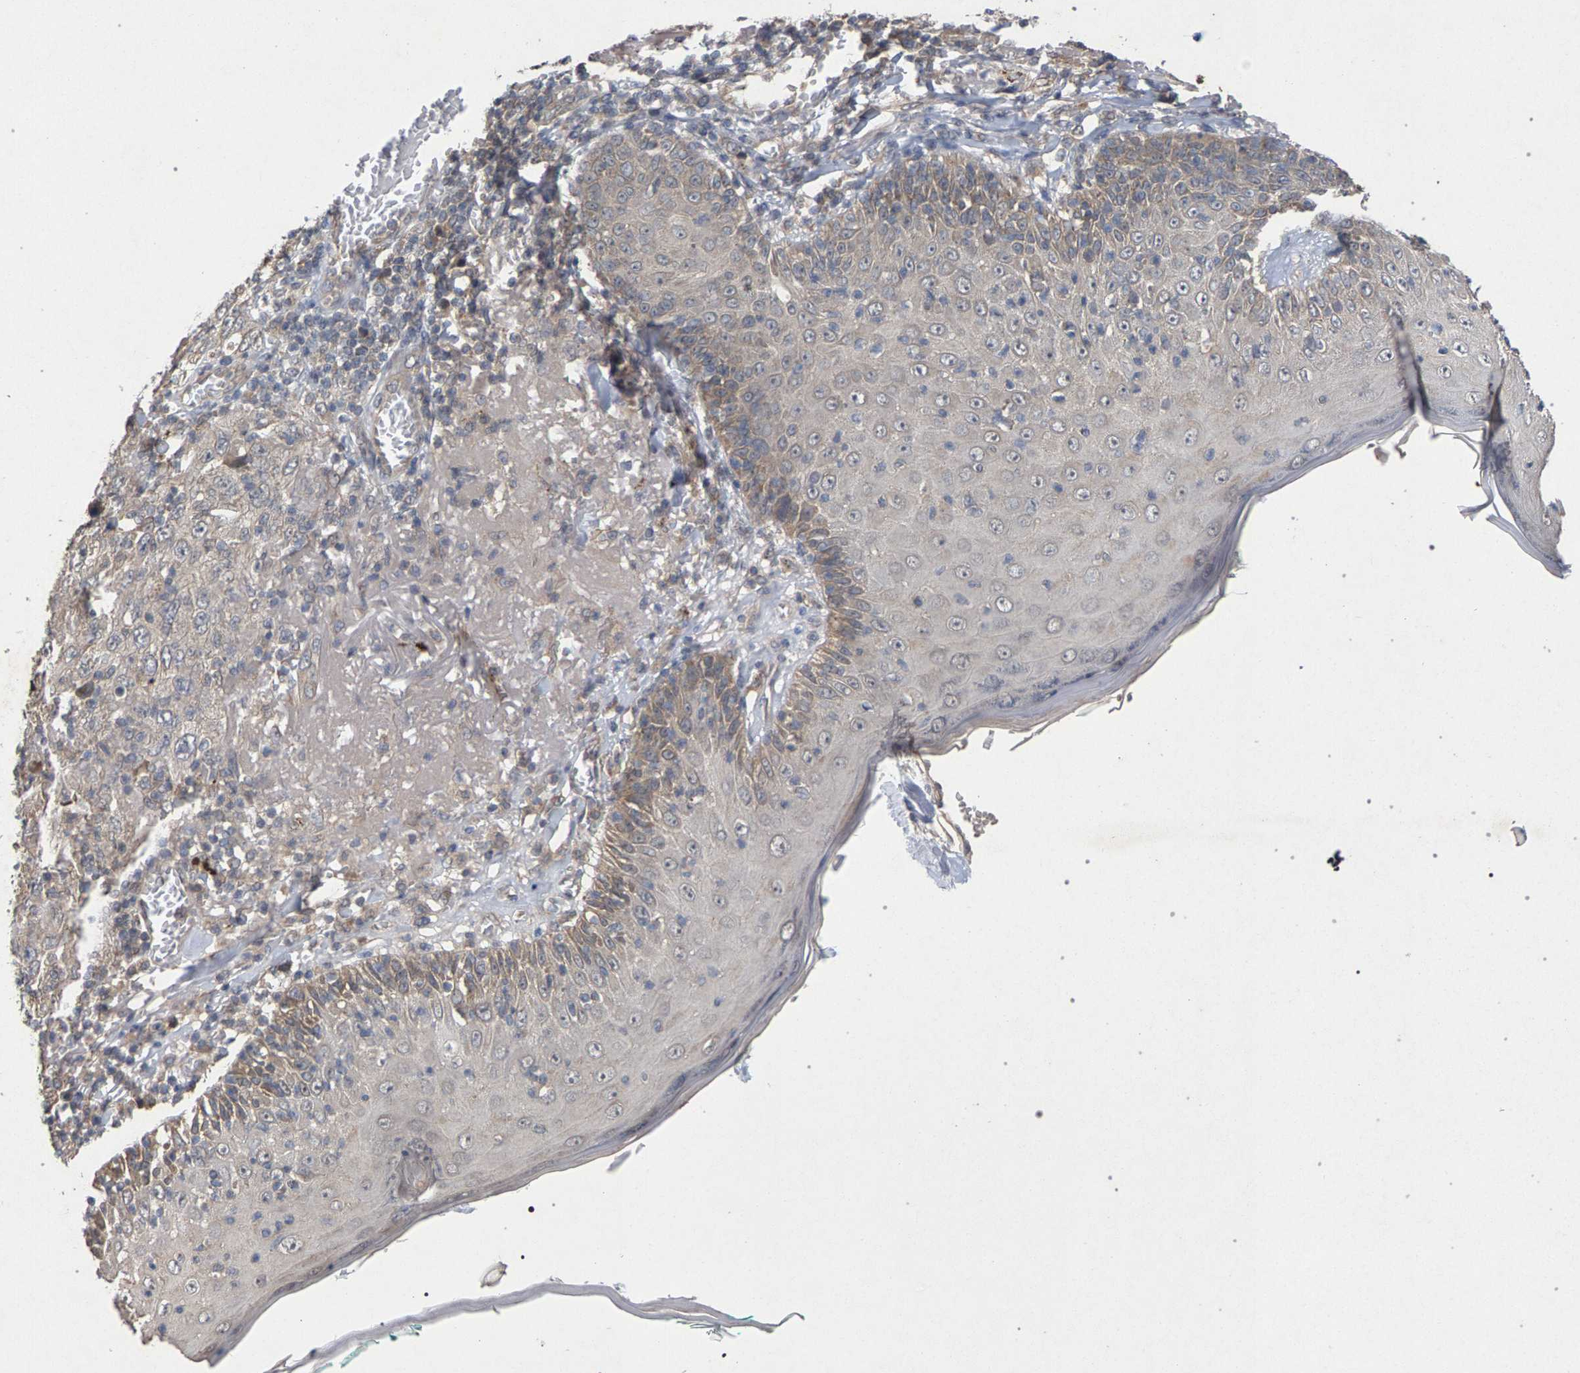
{"staining": {"intensity": "weak", "quantity": "25%-75%", "location": "cytoplasmic/membranous"}, "tissue": "skin cancer", "cell_type": "Tumor cells", "image_type": "cancer", "snomed": [{"axis": "morphology", "description": "Squamous cell carcinoma, NOS"}, {"axis": "topography", "description": "Skin"}], "caption": "Skin squamous cell carcinoma stained for a protein exhibits weak cytoplasmic/membranous positivity in tumor cells.", "gene": "SLC4A4", "patient": {"sex": "female", "age": 88}}